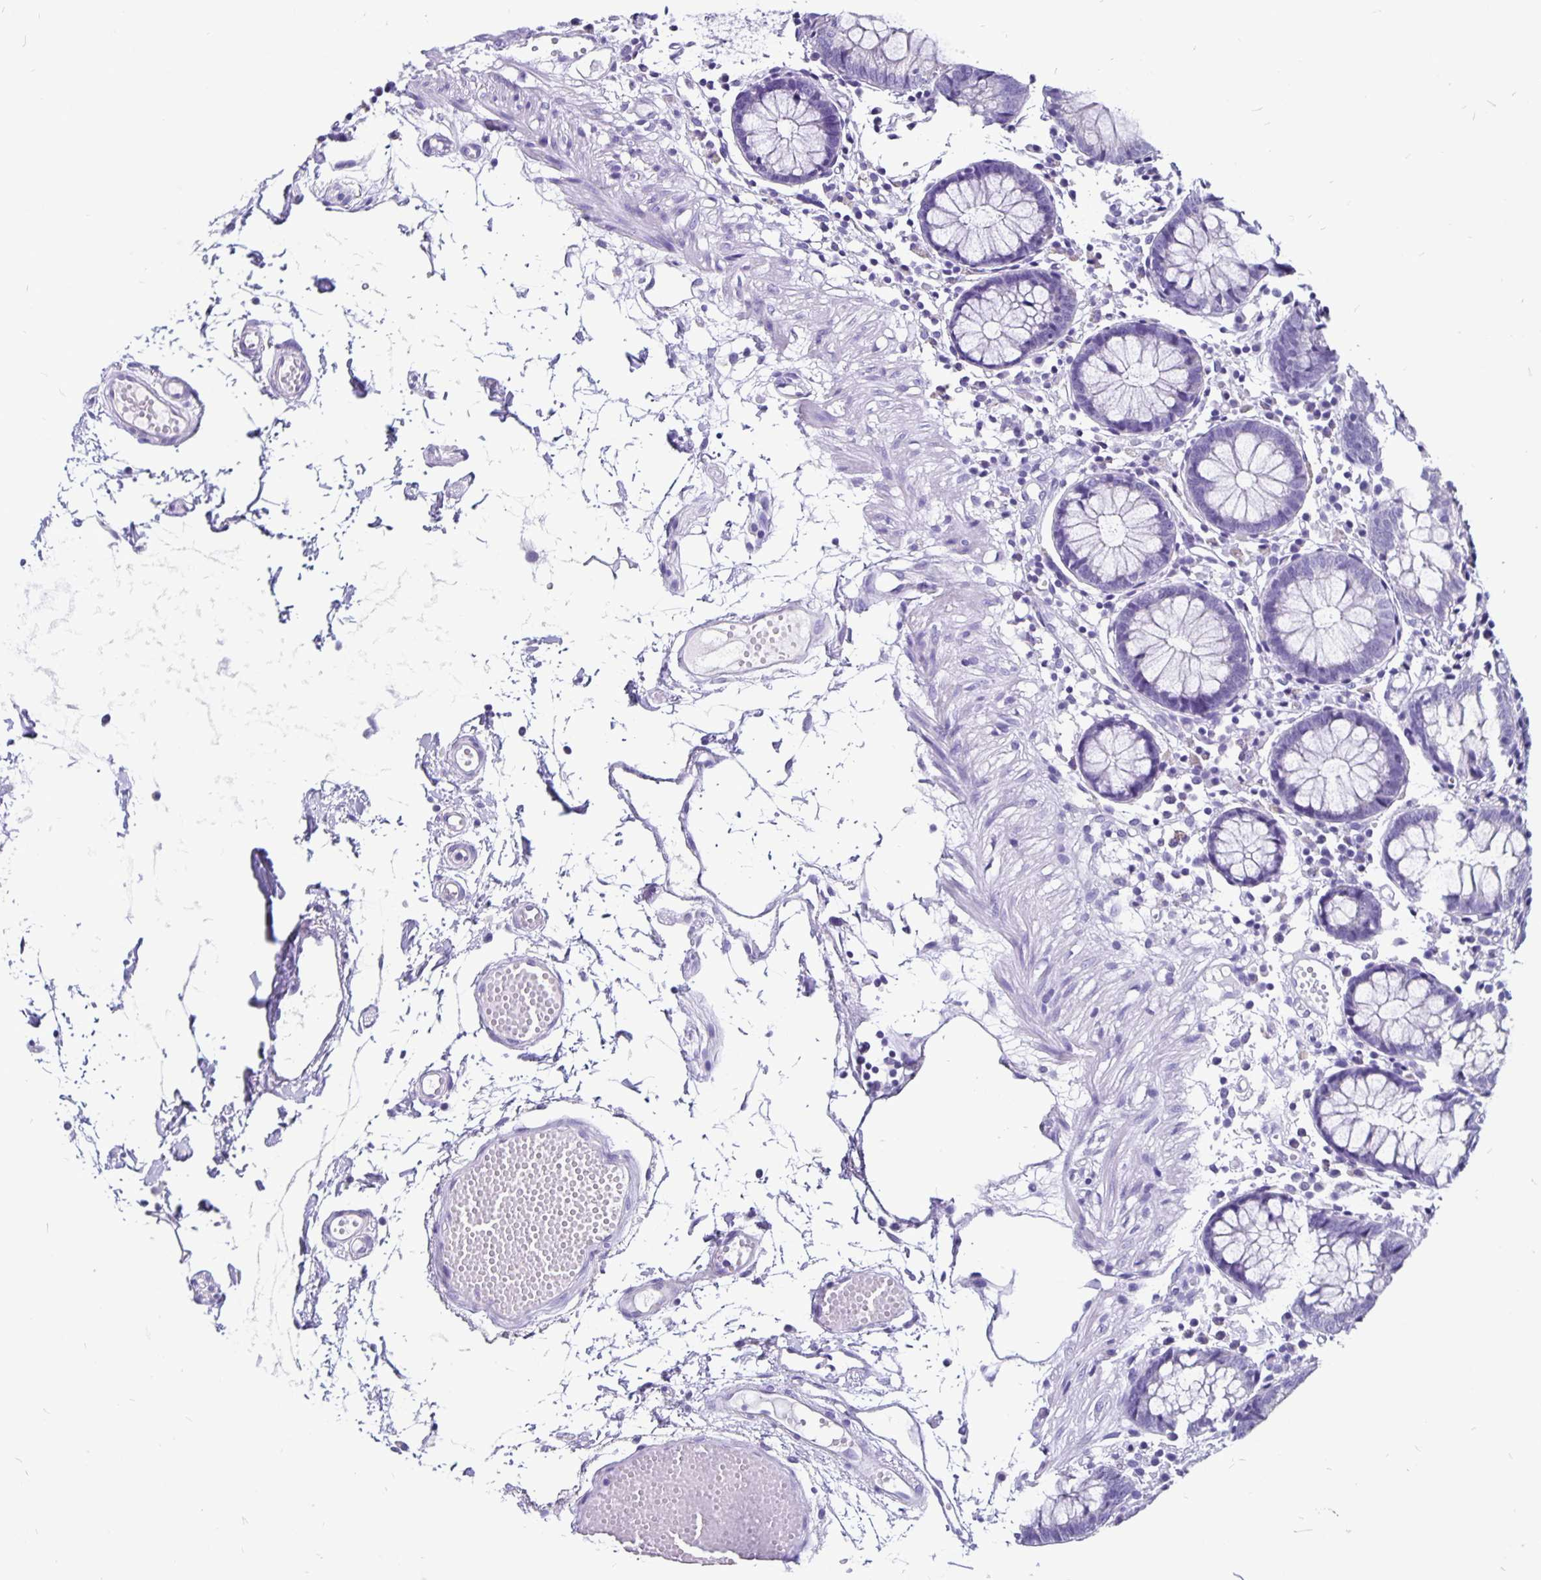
{"staining": {"intensity": "negative", "quantity": "none", "location": "none"}, "tissue": "colon", "cell_type": "Endothelial cells", "image_type": "normal", "snomed": [{"axis": "morphology", "description": "Normal tissue, NOS"}, {"axis": "morphology", "description": "Adenocarcinoma, NOS"}, {"axis": "topography", "description": "Colon"}], "caption": "Immunohistochemistry (IHC) histopathology image of unremarkable colon: colon stained with DAB reveals no significant protein staining in endothelial cells. Nuclei are stained in blue.", "gene": "ODF3B", "patient": {"sex": "male", "age": 83}}